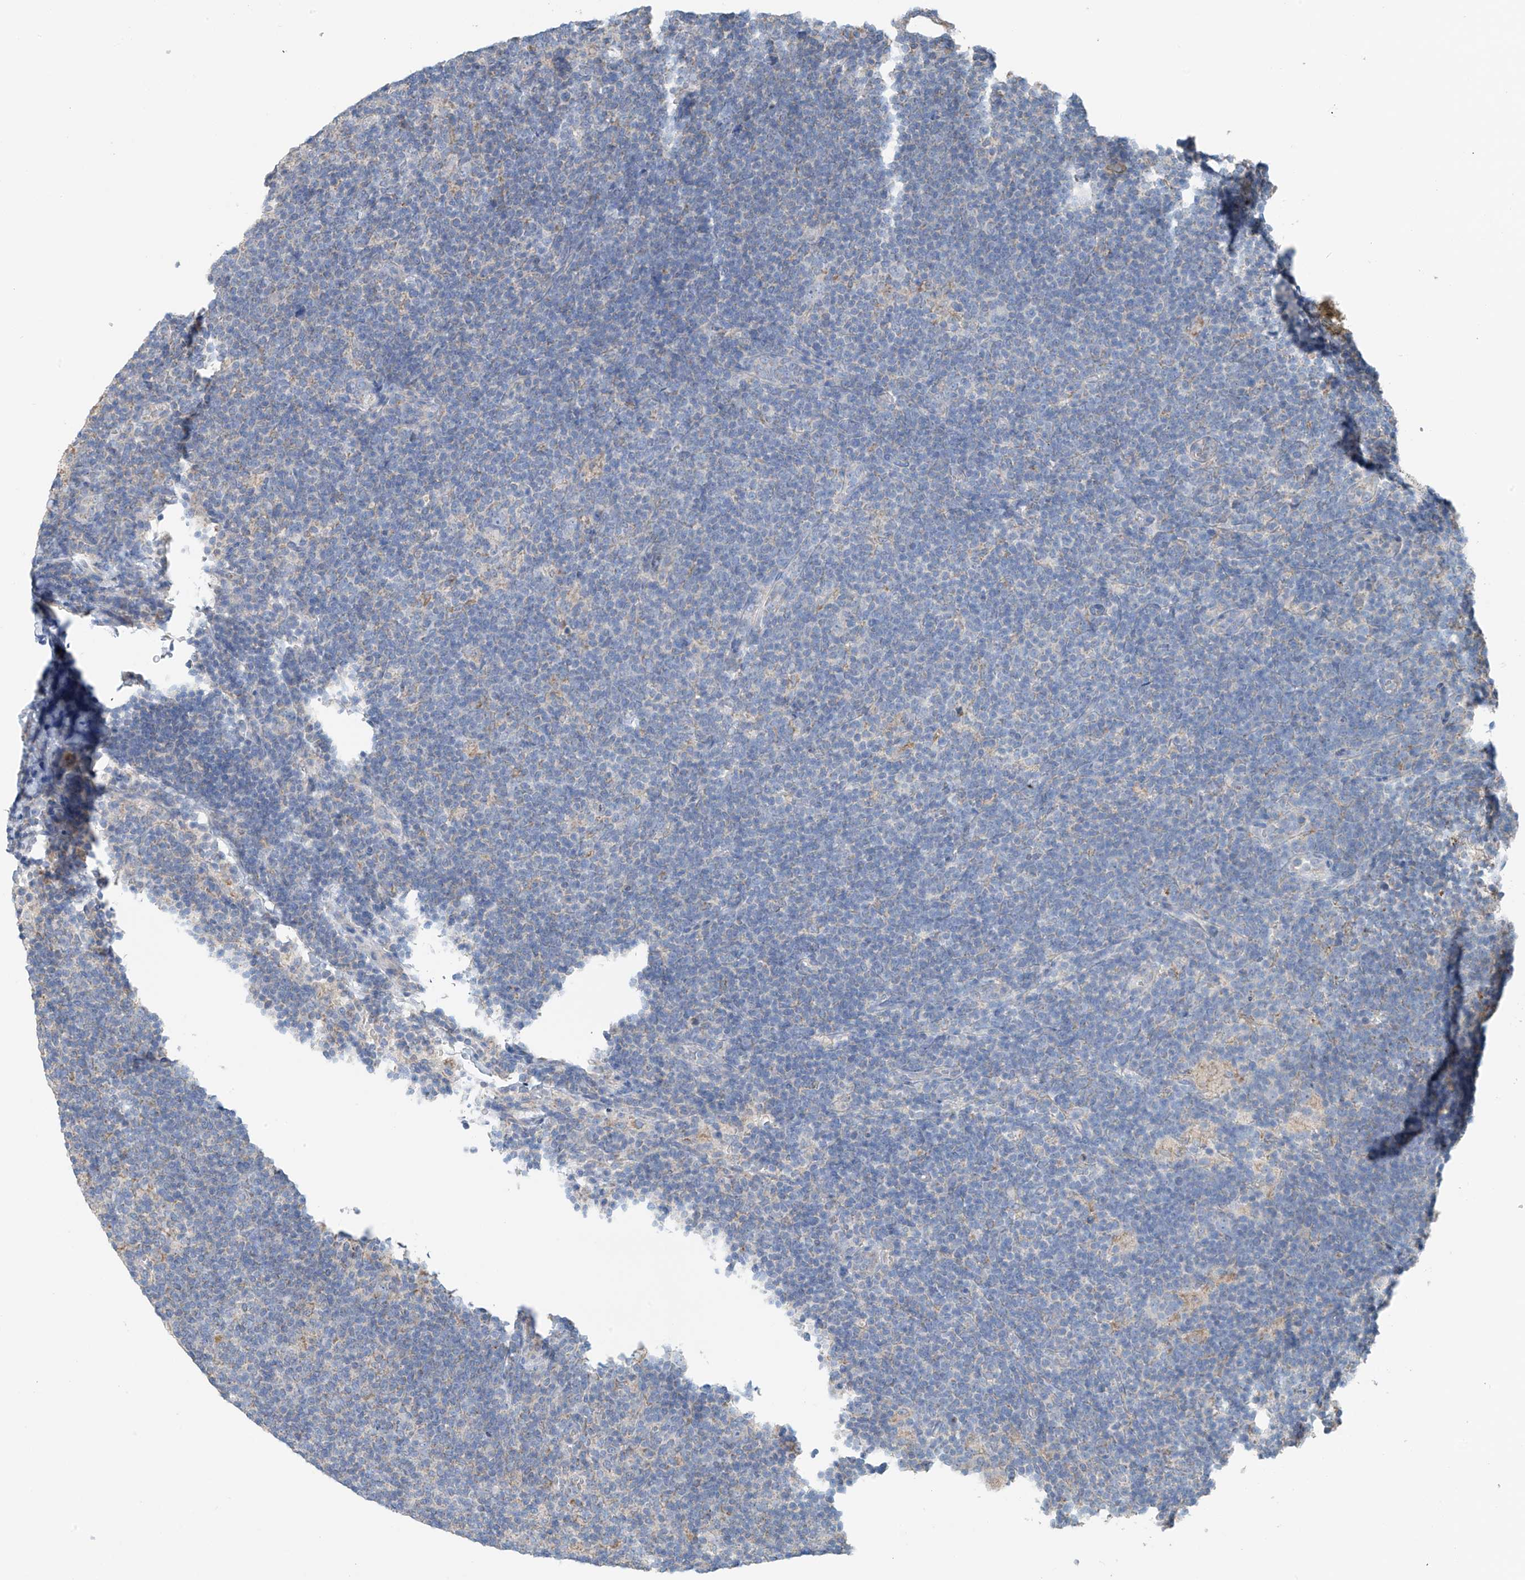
{"staining": {"intensity": "negative", "quantity": "none", "location": "none"}, "tissue": "lymphoma", "cell_type": "Tumor cells", "image_type": "cancer", "snomed": [{"axis": "morphology", "description": "Hodgkin's disease, NOS"}, {"axis": "topography", "description": "Lymph node"}], "caption": "Lymphoma was stained to show a protein in brown. There is no significant positivity in tumor cells.", "gene": "SYN3", "patient": {"sex": "female", "age": 57}}